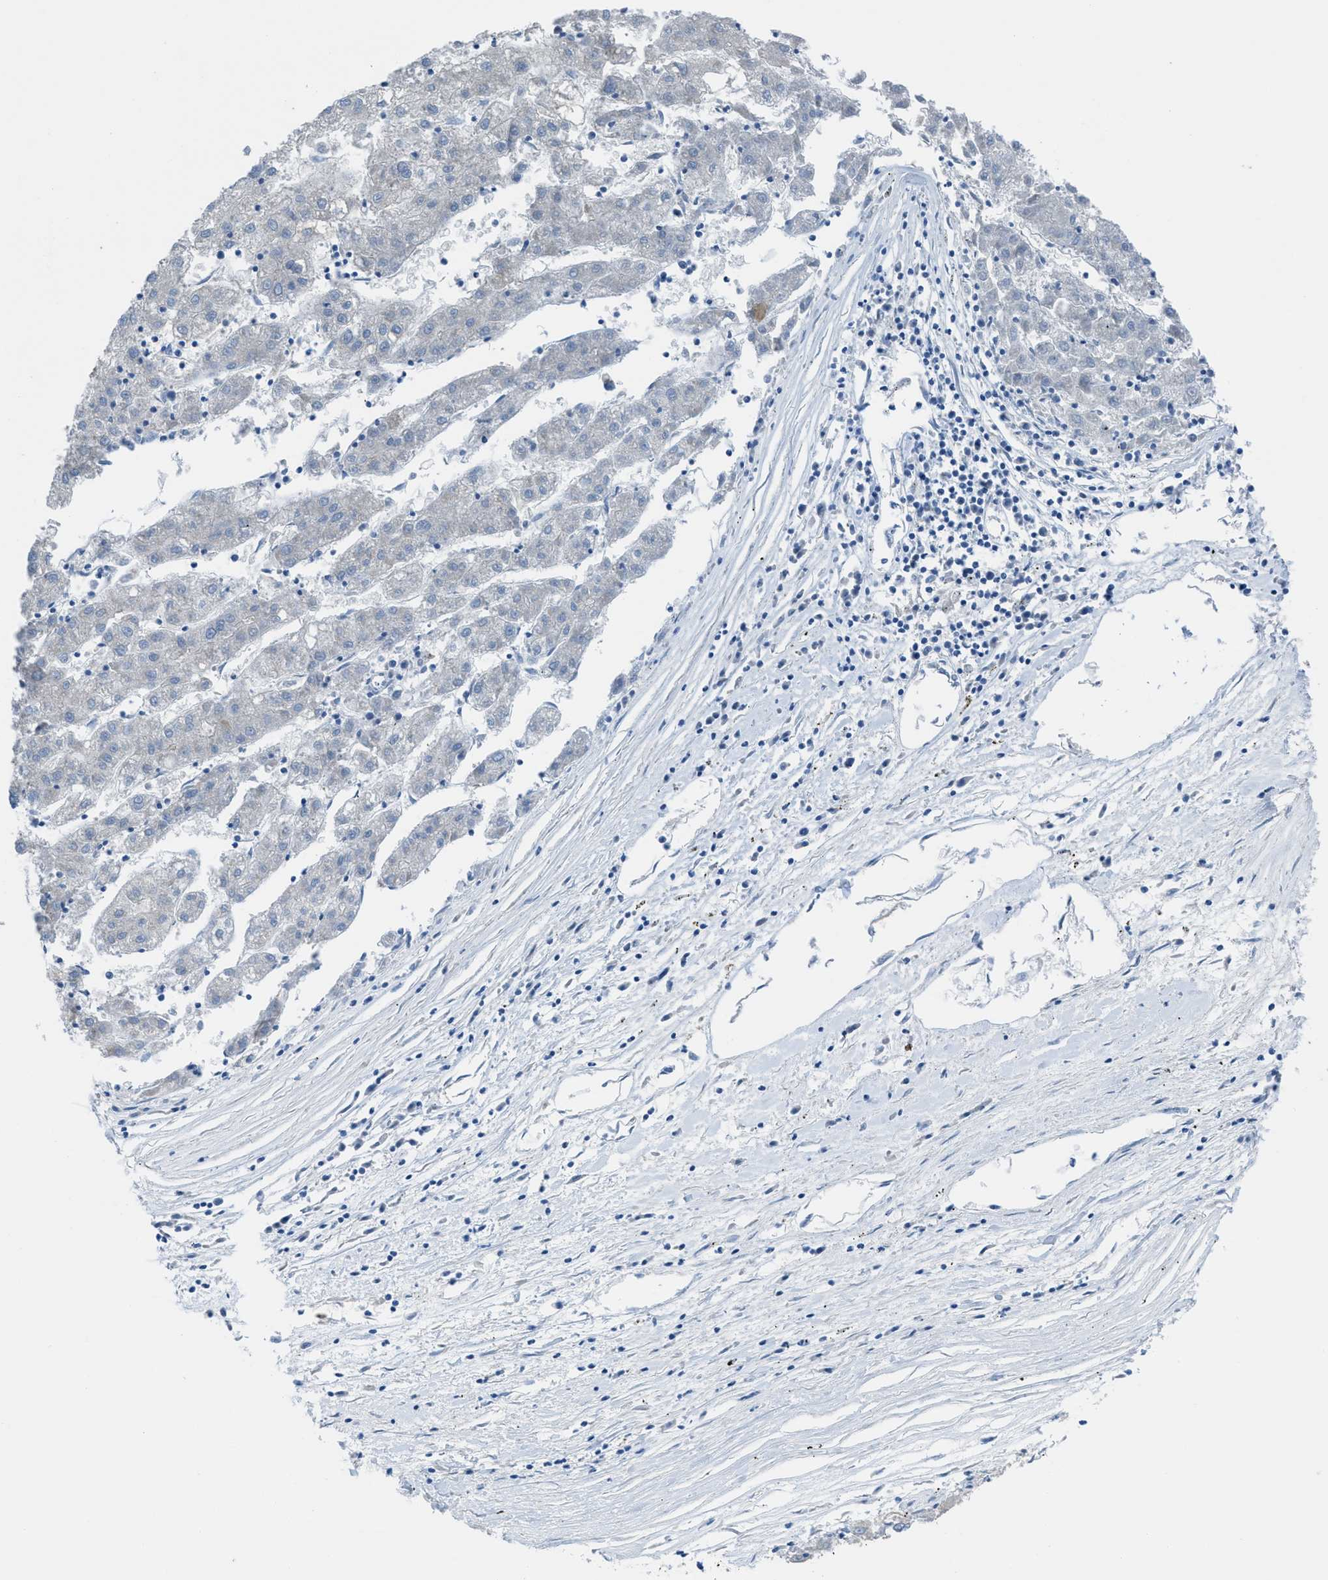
{"staining": {"intensity": "negative", "quantity": "none", "location": "none"}, "tissue": "liver cancer", "cell_type": "Tumor cells", "image_type": "cancer", "snomed": [{"axis": "morphology", "description": "Carcinoma, Hepatocellular, NOS"}, {"axis": "topography", "description": "Liver"}], "caption": "Immunohistochemical staining of liver cancer (hepatocellular carcinoma) displays no significant staining in tumor cells.", "gene": "EGFR", "patient": {"sex": "male", "age": 72}}